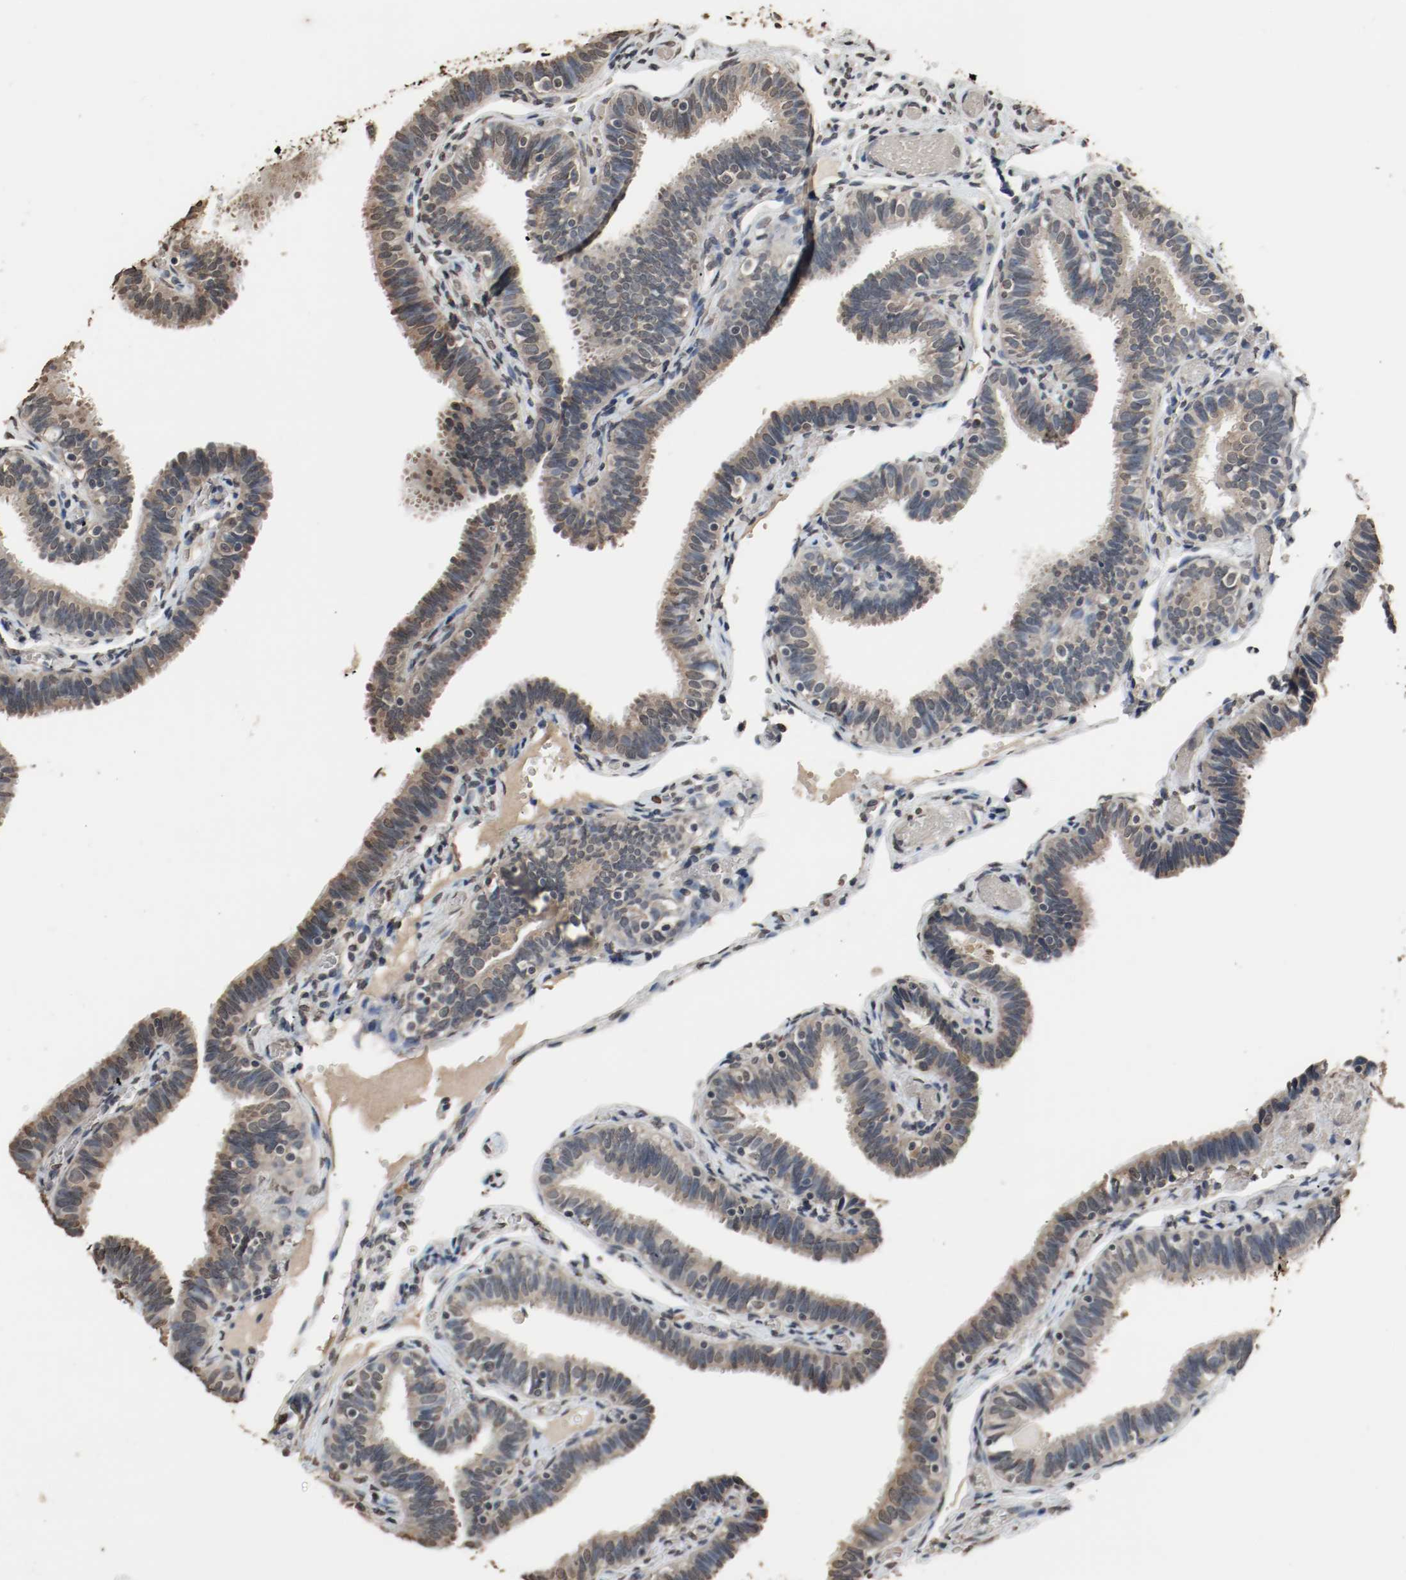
{"staining": {"intensity": "weak", "quantity": "25%-75%", "location": "cytoplasmic/membranous"}, "tissue": "fallopian tube", "cell_type": "Glandular cells", "image_type": "normal", "snomed": [{"axis": "morphology", "description": "Normal tissue, NOS"}, {"axis": "topography", "description": "Fallopian tube"}], "caption": "IHC (DAB (3,3'-diaminobenzidine)) staining of normal fallopian tube demonstrates weak cytoplasmic/membranous protein positivity in approximately 25%-75% of glandular cells. The protein is shown in brown color, while the nuclei are stained blue.", "gene": "RTN4", "patient": {"sex": "female", "age": 46}}